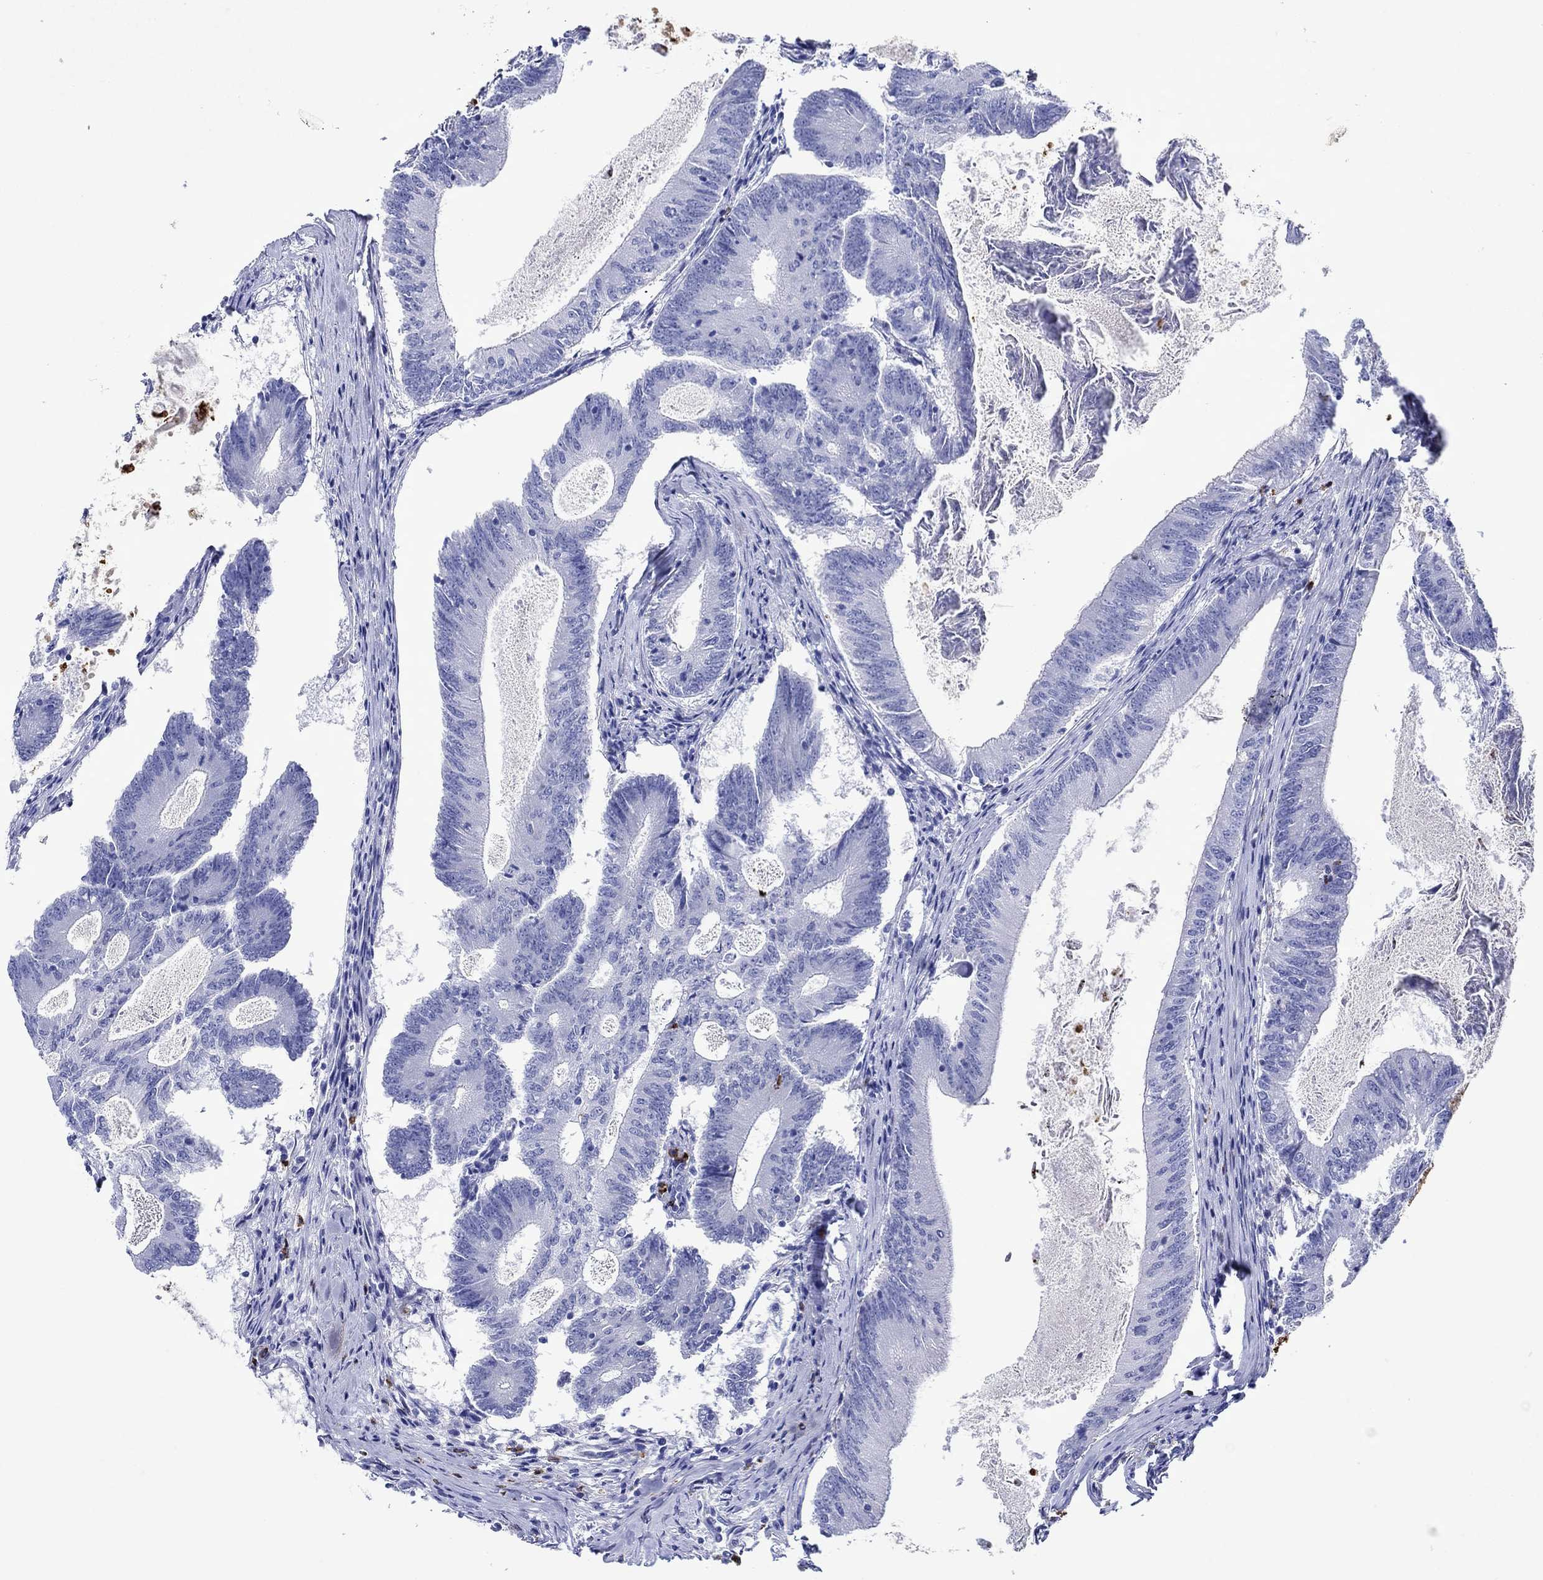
{"staining": {"intensity": "negative", "quantity": "none", "location": "none"}, "tissue": "colorectal cancer", "cell_type": "Tumor cells", "image_type": "cancer", "snomed": [{"axis": "morphology", "description": "Adenocarcinoma, NOS"}, {"axis": "topography", "description": "Colon"}], "caption": "DAB immunohistochemical staining of human colorectal cancer (adenocarcinoma) reveals no significant expression in tumor cells.", "gene": "EPX", "patient": {"sex": "female", "age": 70}}